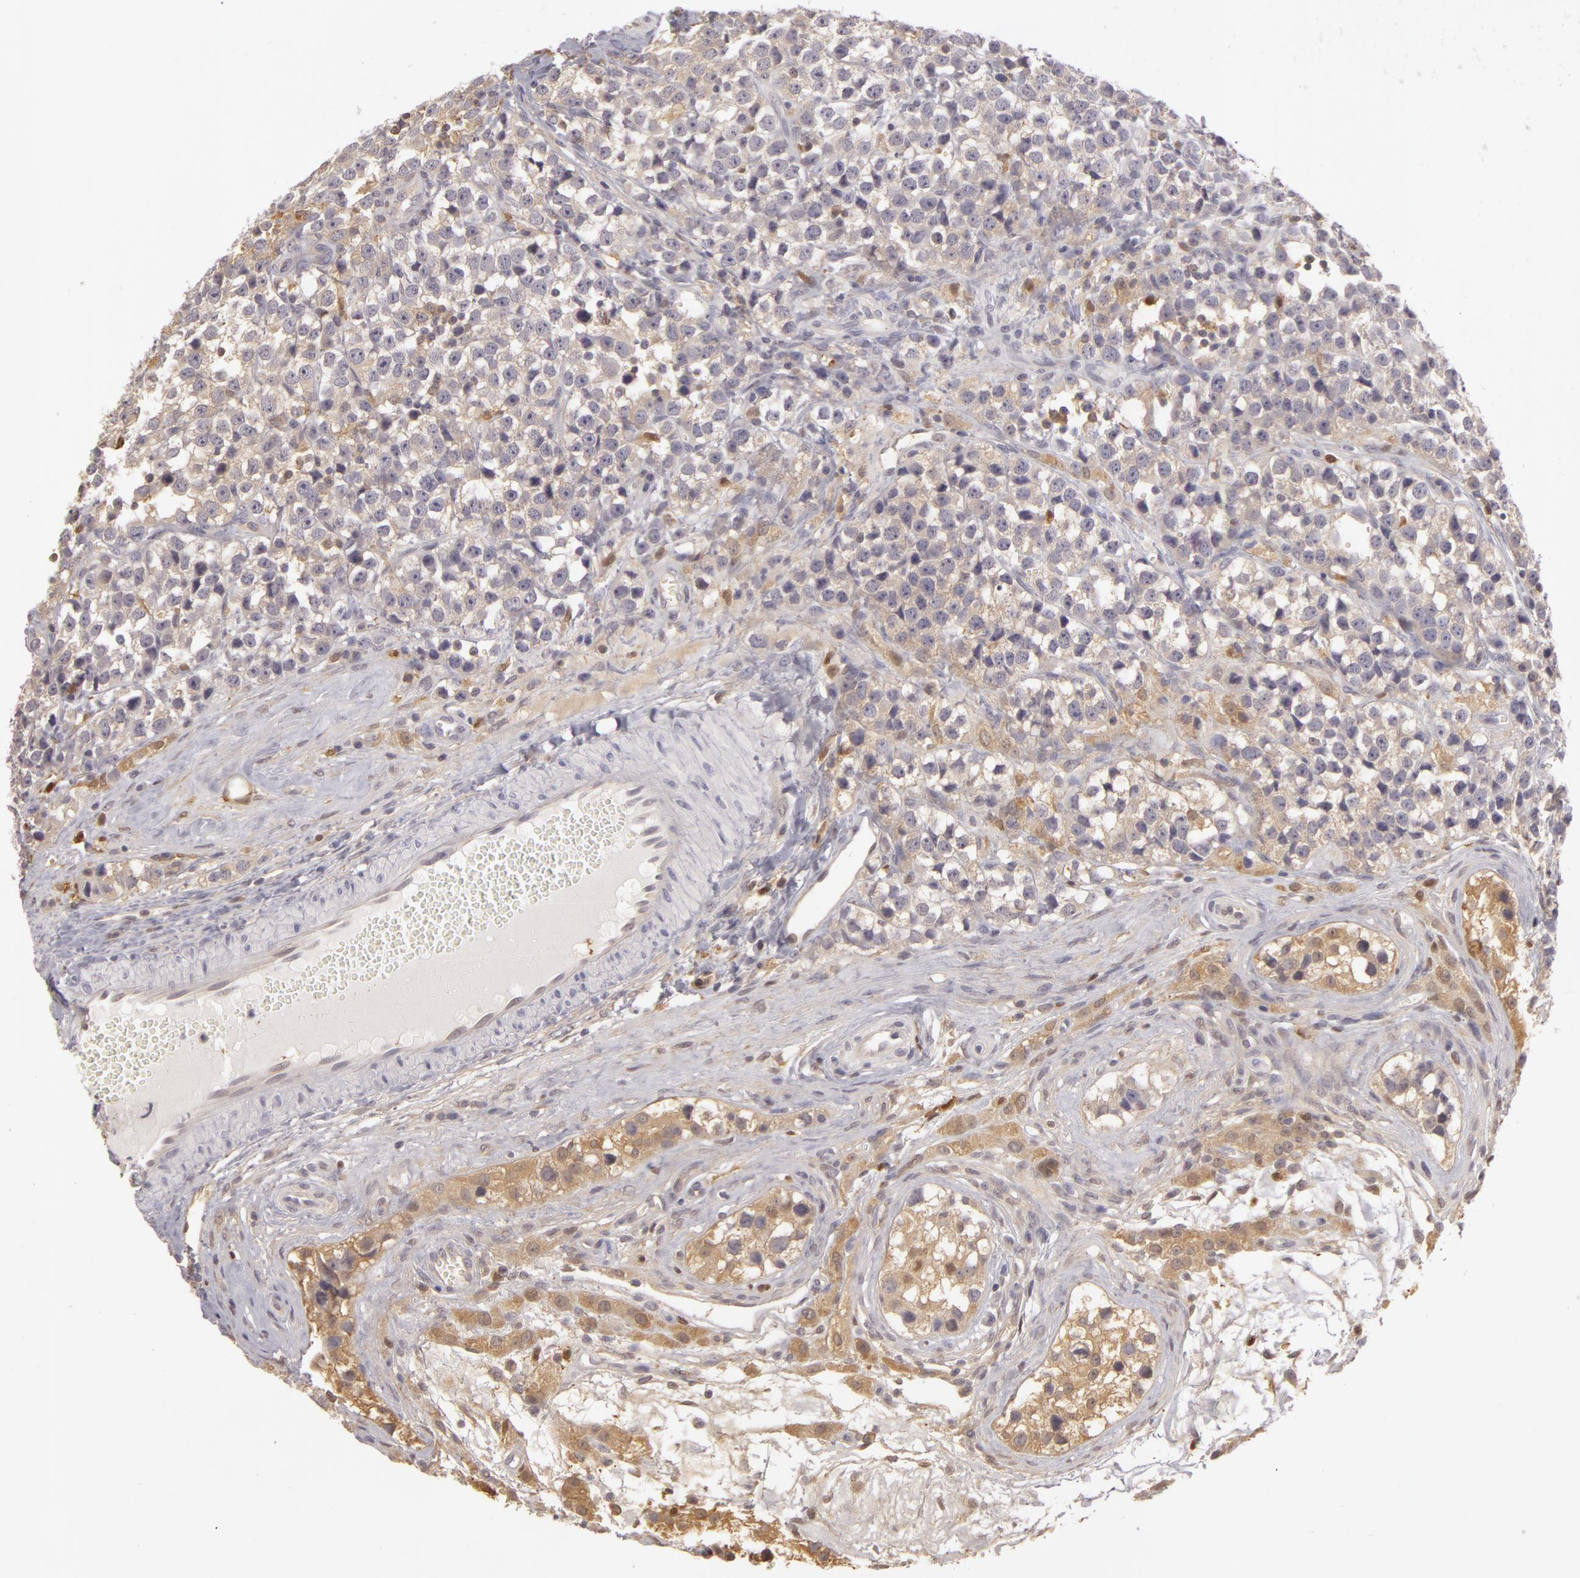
{"staining": {"intensity": "negative", "quantity": "none", "location": "none"}, "tissue": "testis cancer", "cell_type": "Tumor cells", "image_type": "cancer", "snomed": [{"axis": "morphology", "description": "Seminoma, NOS"}, {"axis": "topography", "description": "Testis"}], "caption": "This is an IHC histopathology image of human testis cancer. There is no positivity in tumor cells.", "gene": "GNPDA1", "patient": {"sex": "male", "age": 25}}